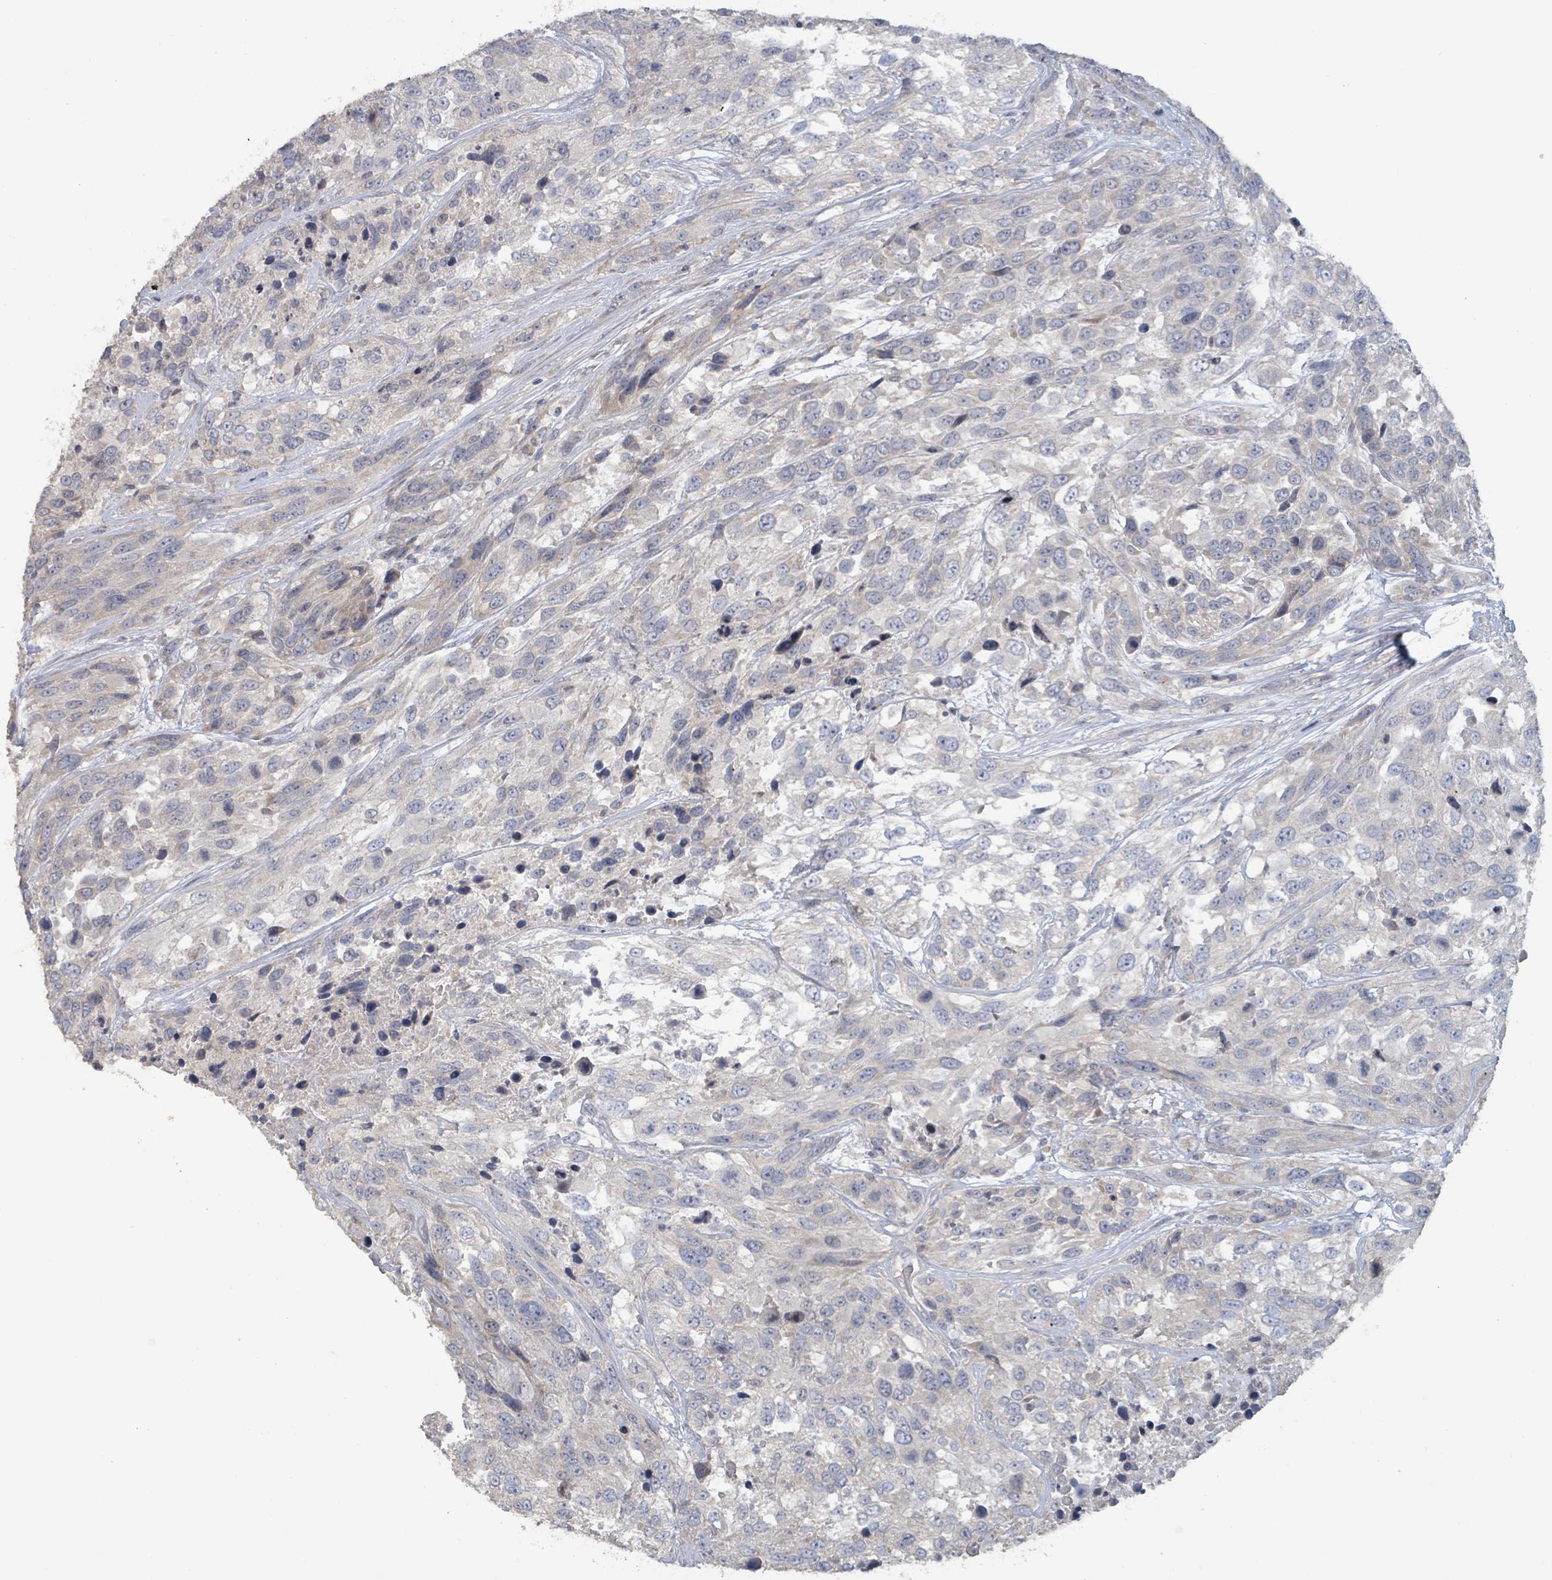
{"staining": {"intensity": "negative", "quantity": "none", "location": "none"}, "tissue": "urothelial cancer", "cell_type": "Tumor cells", "image_type": "cancer", "snomed": [{"axis": "morphology", "description": "Urothelial carcinoma, High grade"}, {"axis": "topography", "description": "Urinary bladder"}], "caption": "Tumor cells show no significant staining in urothelial carcinoma (high-grade).", "gene": "RPL32", "patient": {"sex": "female", "age": 70}}